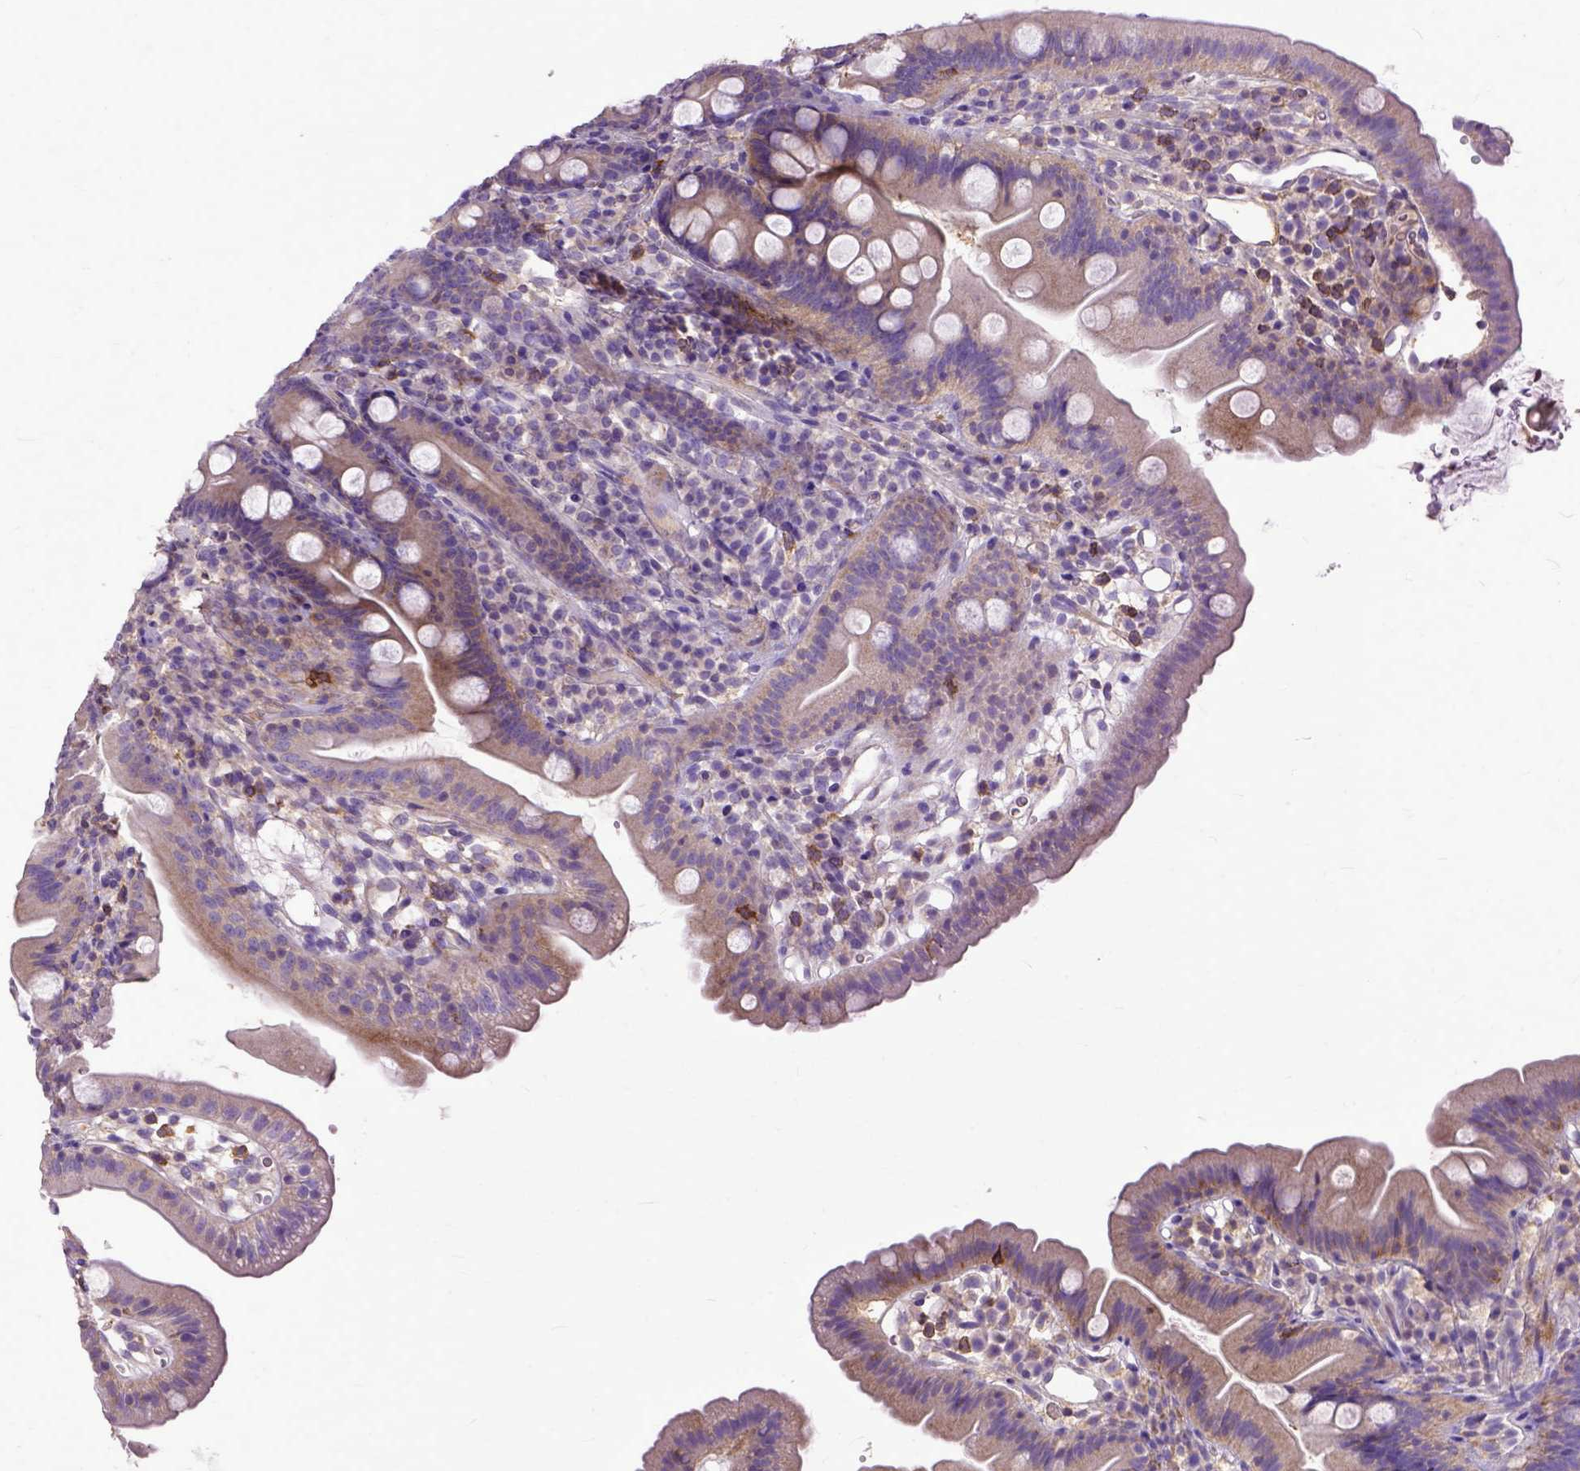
{"staining": {"intensity": "moderate", "quantity": "<25%", "location": "cytoplasmic/membranous"}, "tissue": "duodenum", "cell_type": "Glandular cells", "image_type": "normal", "snomed": [{"axis": "morphology", "description": "Normal tissue, NOS"}, {"axis": "topography", "description": "Duodenum"}], "caption": "Immunohistochemistry (DAB) staining of benign duodenum shows moderate cytoplasmic/membranous protein positivity in about <25% of glandular cells. Immunohistochemistry (ihc) stains the protein in brown and the nuclei are stained blue.", "gene": "NAMPT", "patient": {"sex": "female", "age": 67}}